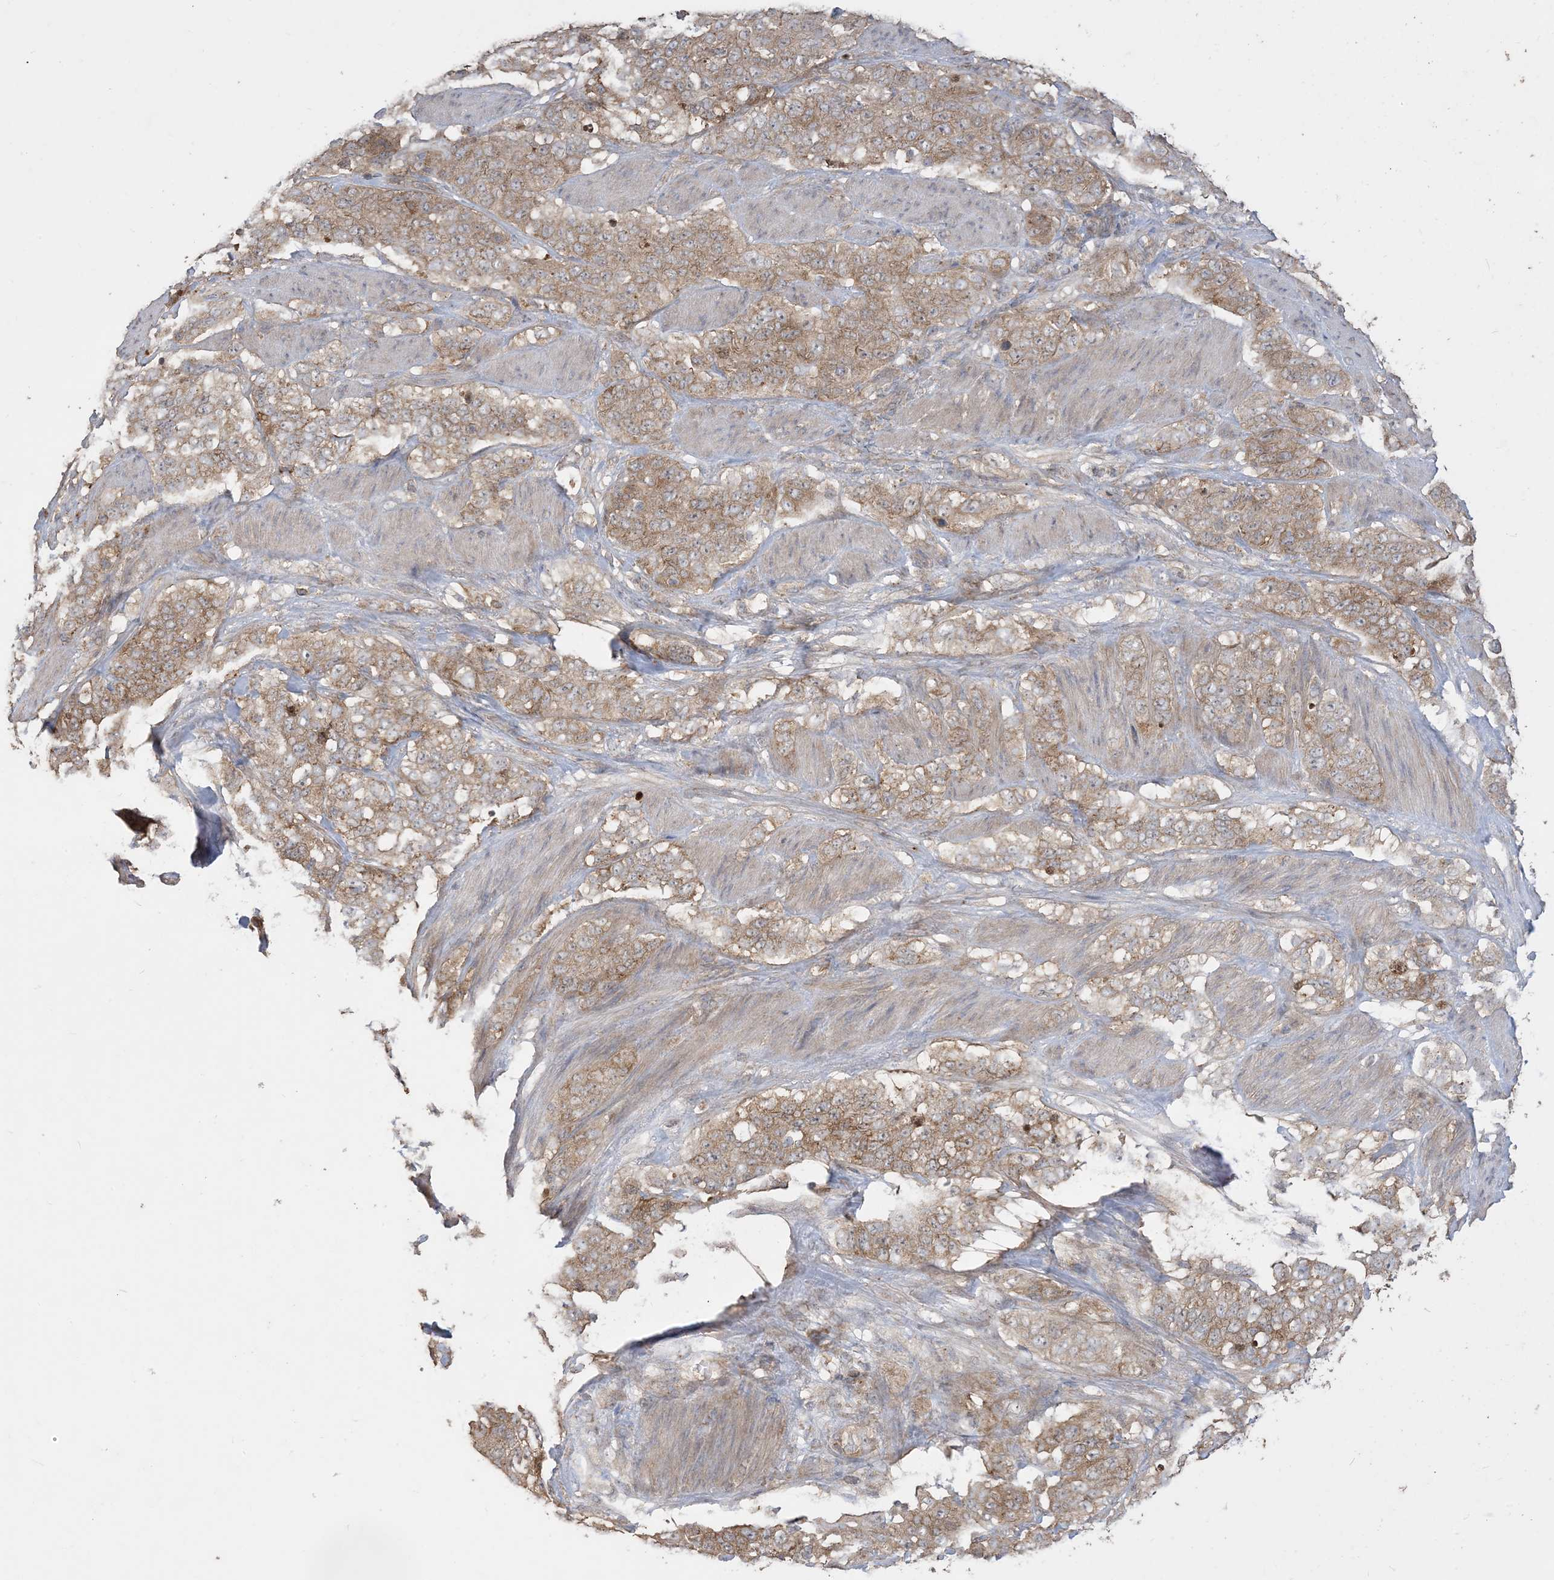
{"staining": {"intensity": "strong", "quantity": ">75%", "location": "cytoplasmic/membranous"}, "tissue": "stomach cancer", "cell_type": "Tumor cells", "image_type": "cancer", "snomed": [{"axis": "morphology", "description": "Adenocarcinoma, NOS"}, {"axis": "topography", "description": "Stomach"}], "caption": "Strong cytoplasmic/membranous protein positivity is present in approximately >75% of tumor cells in stomach cancer (adenocarcinoma).", "gene": "SIRT3", "patient": {"sex": "male", "age": 48}}